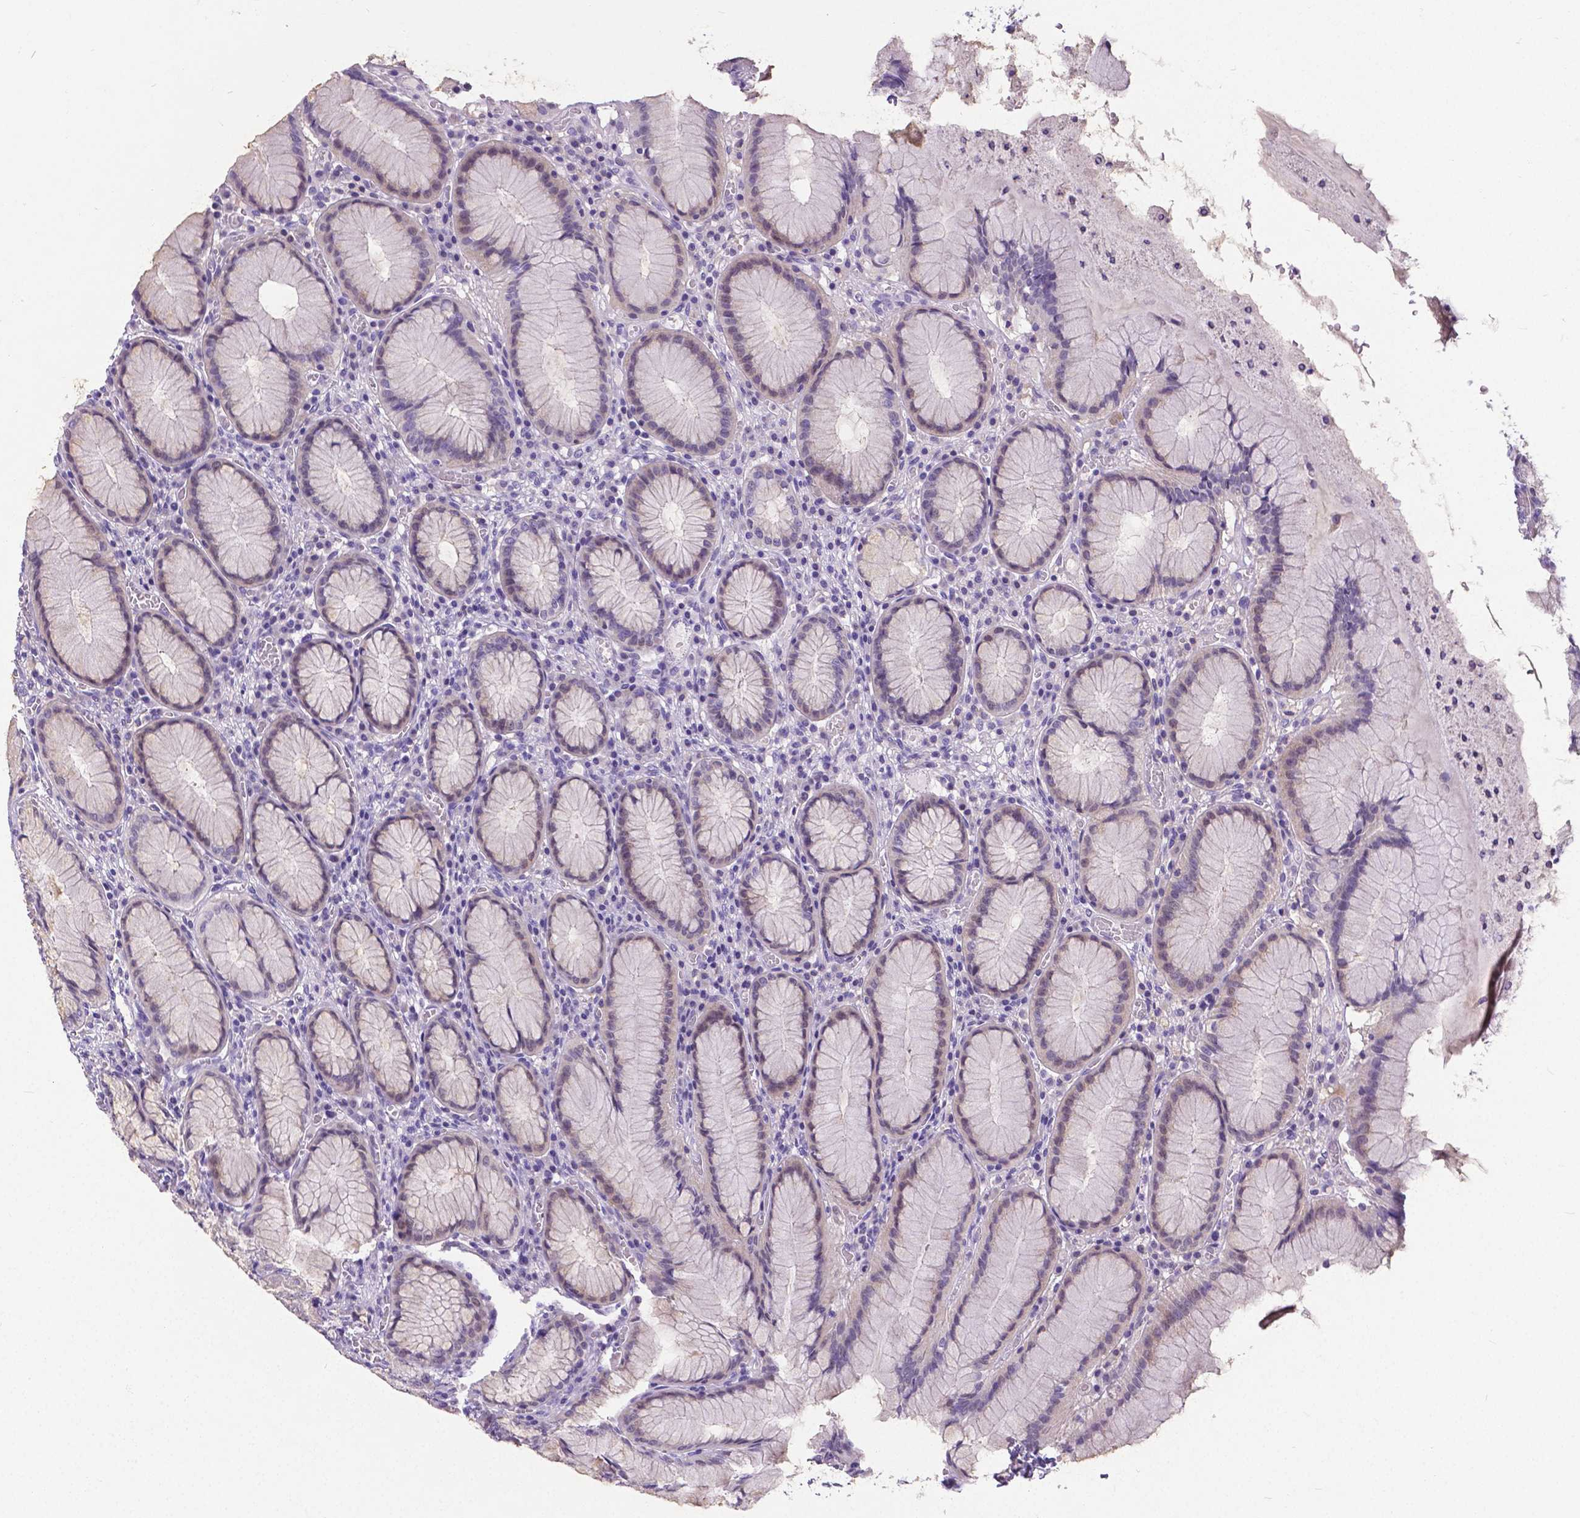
{"staining": {"intensity": "negative", "quantity": "none", "location": "none"}, "tissue": "stomach", "cell_type": "Glandular cells", "image_type": "normal", "snomed": [{"axis": "morphology", "description": "Normal tissue, NOS"}, {"axis": "topography", "description": "Stomach"}], "caption": "DAB (3,3'-diaminobenzidine) immunohistochemical staining of unremarkable stomach shows no significant staining in glandular cells.", "gene": "CD4", "patient": {"sex": "male", "age": 55}}